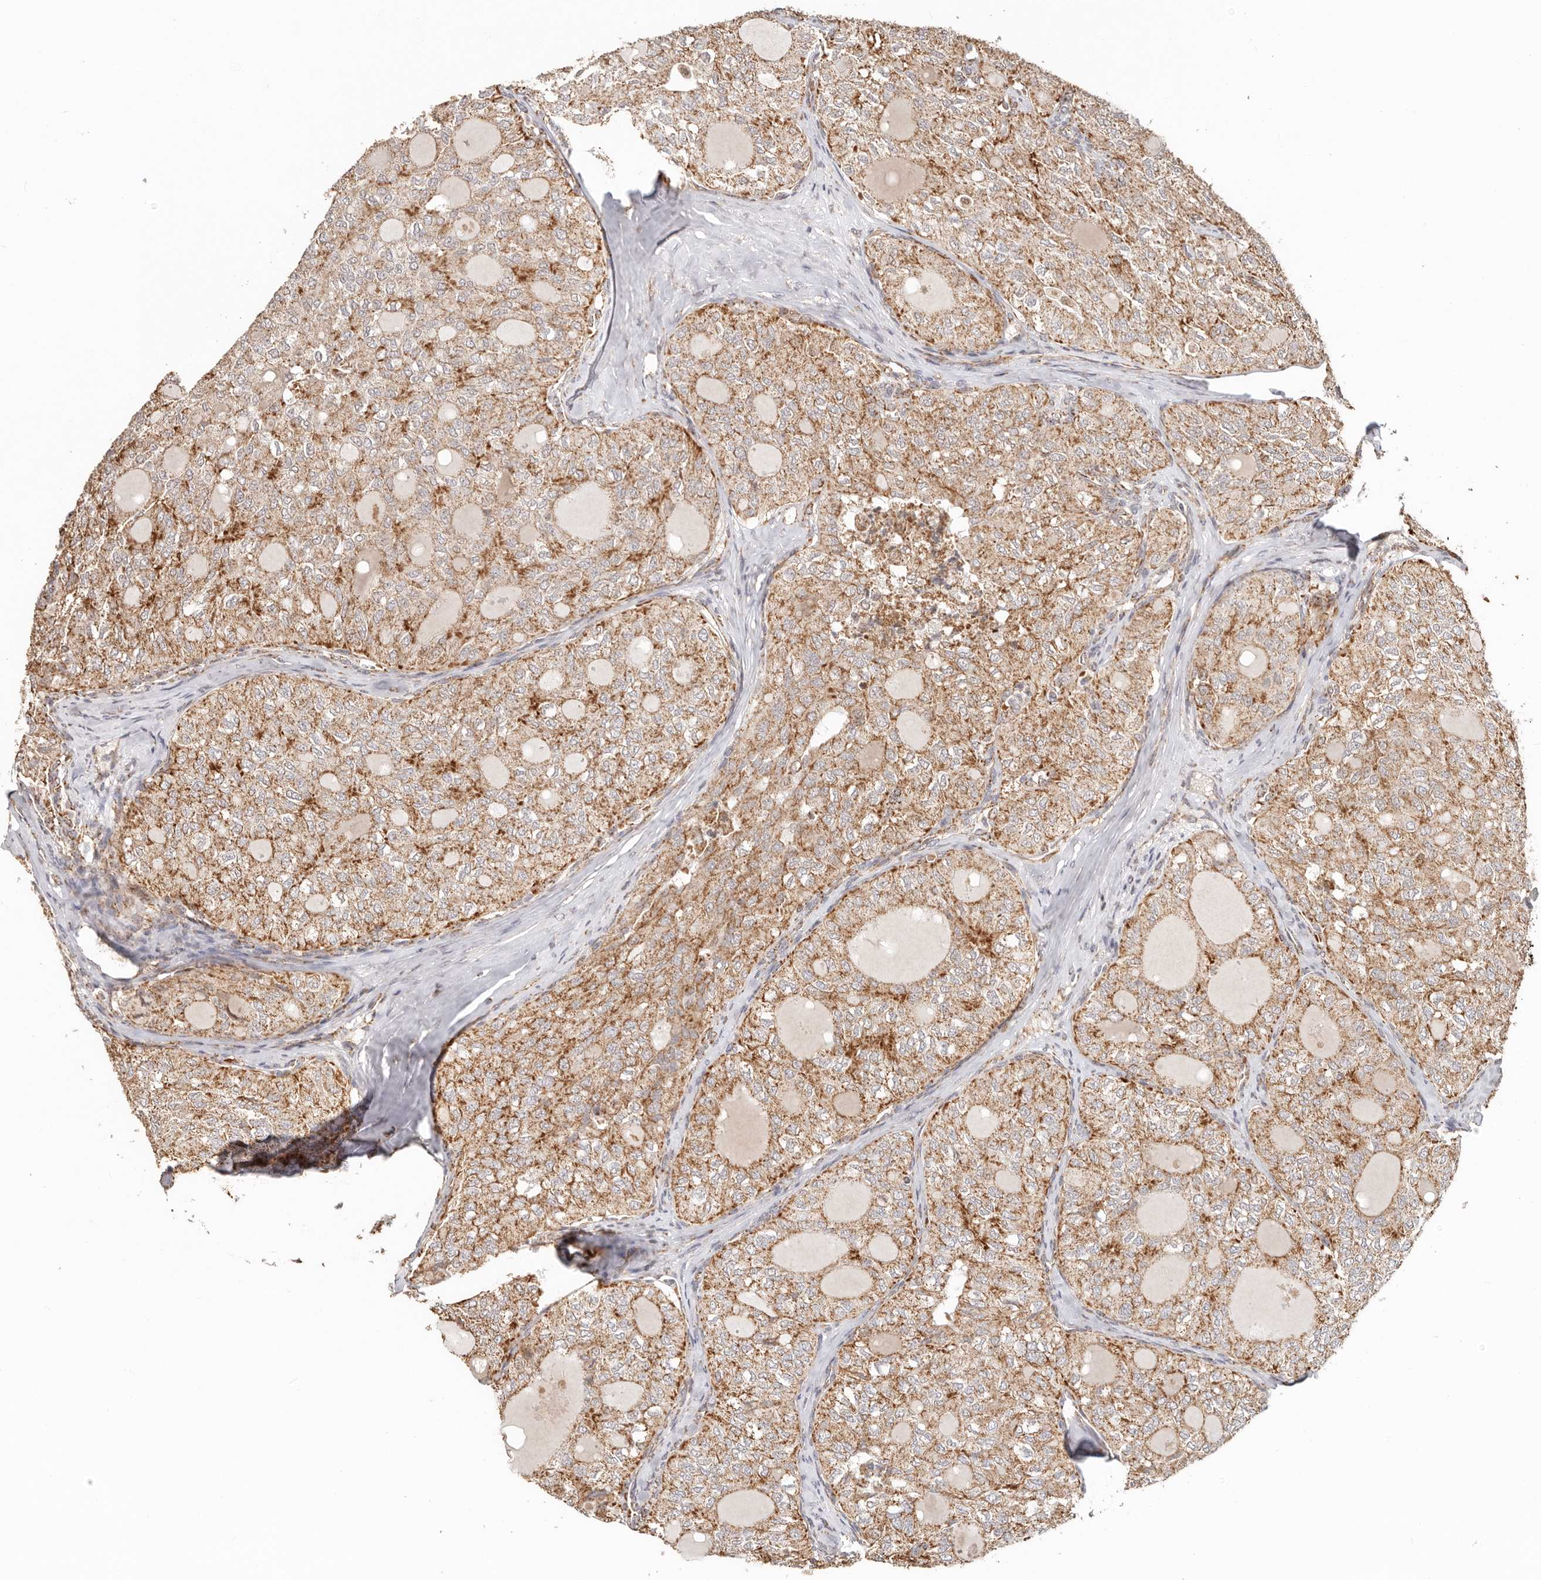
{"staining": {"intensity": "moderate", "quantity": ">75%", "location": "cytoplasmic/membranous"}, "tissue": "thyroid cancer", "cell_type": "Tumor cells", "image_type": "cancer", "snomed": [{"axis": "morphology", "description": "Follicular adenoma carcinoma, NOS"}, {"axis": "topography", "description": "Thyroid gland"}], "caption": "The image shows staining of follicular adenoma carcinoma (thyroid), revealing moderate cytoplasmic/membranous protein expression (brown color) within tumor cells.", "gene": "NDUFB11", "patient": {"sex": "male", "age": 75}}